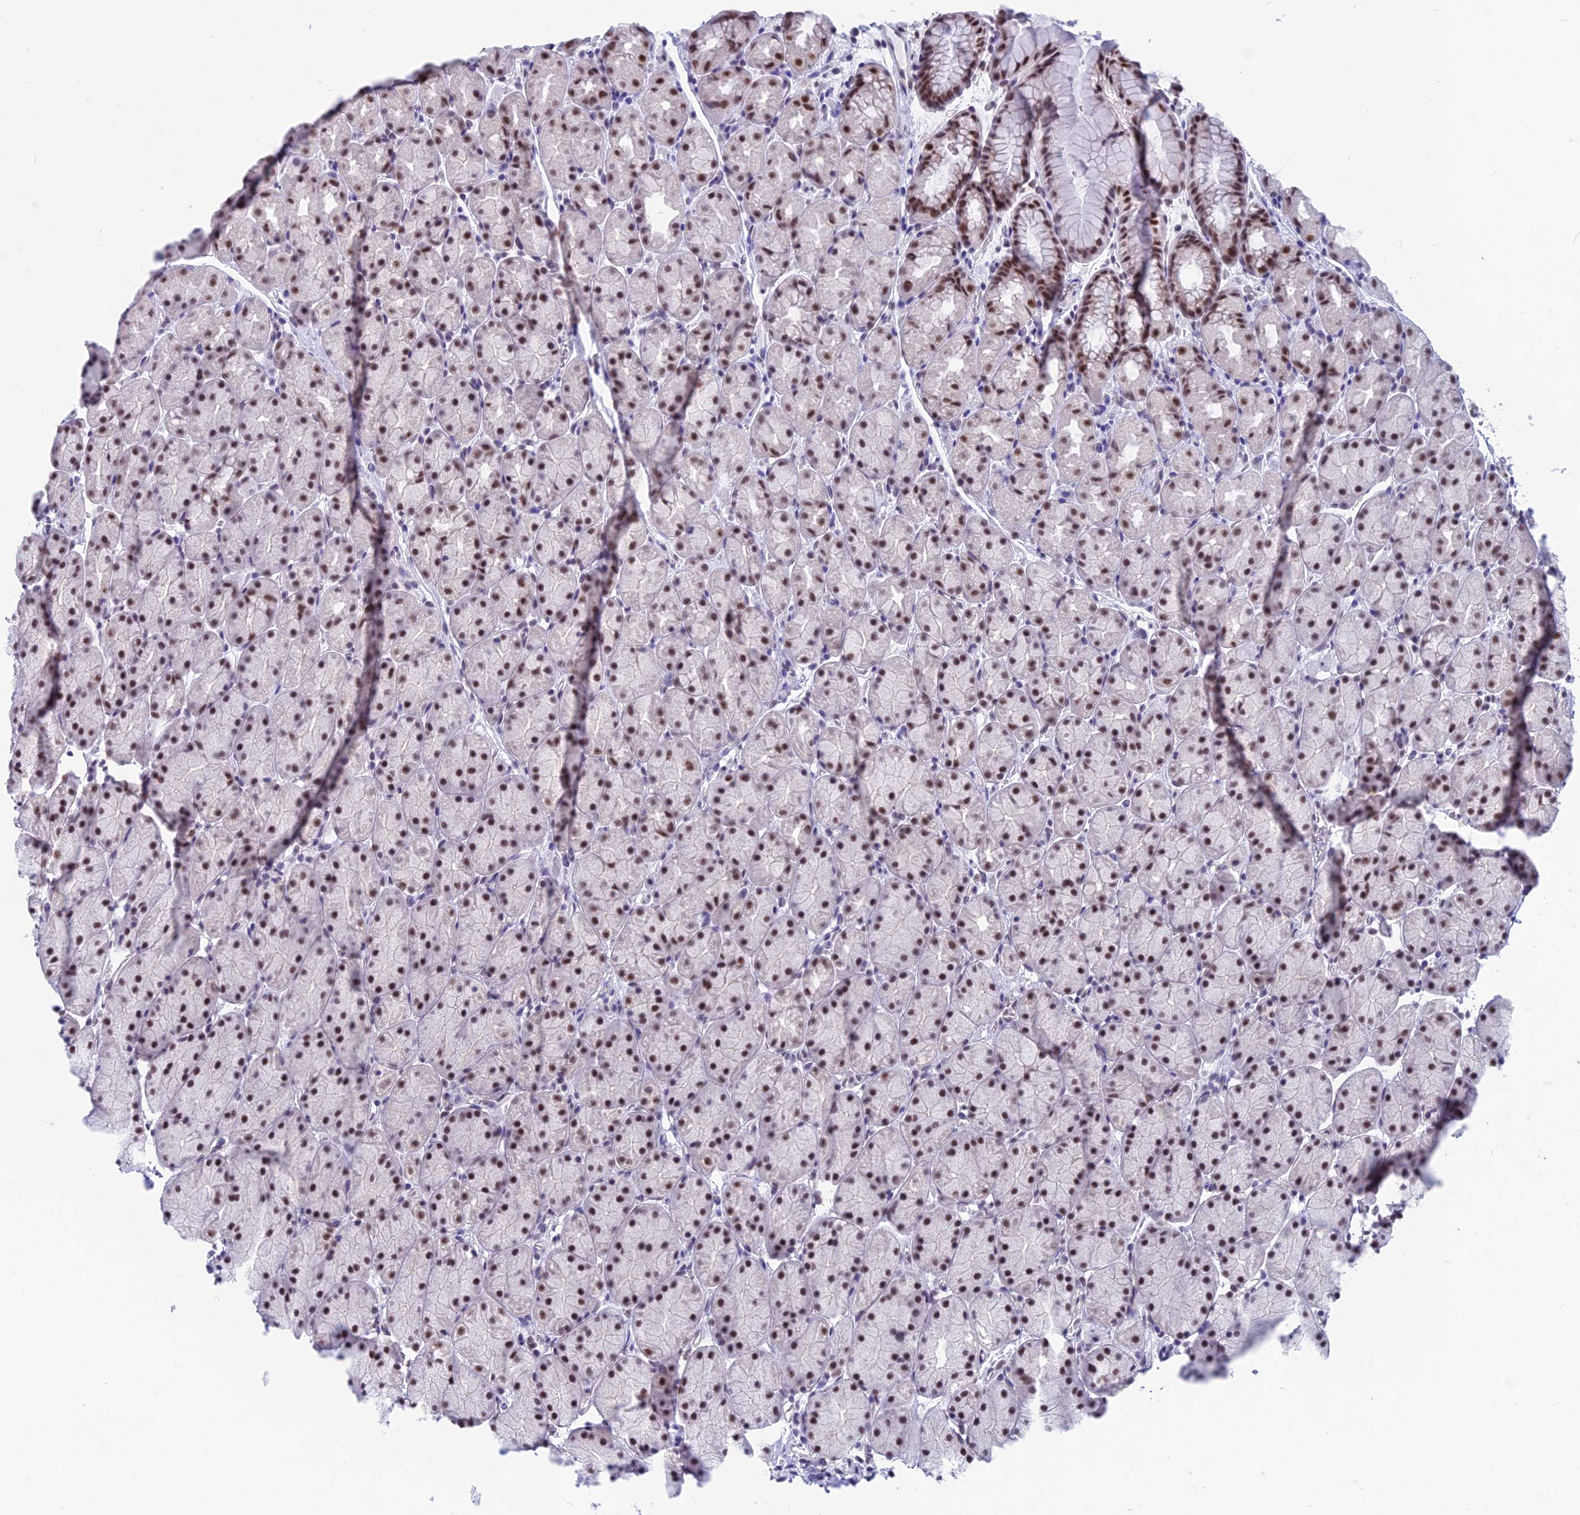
{"staining": {"intensity": "strong", "quantity": "25%-75%", "location": "nuclear"}, "tissue": "stomach", "cell_type": "Glandular cells", "image_type": "normal", "snomed": [{"axis": "morphology", "description": "Normal tissue, NOS"}, {"axis": "topography", "description": "Stomach, upper"}, {"axis": "topography", "description": "Stomach"}], "caption": "Stomach stained with IHC exhibits strong nuclear positivity in approximately 25%-75% of glandular cells.", "gene": "SRSF5", "patient": {"sex": "male", "age": 47}}